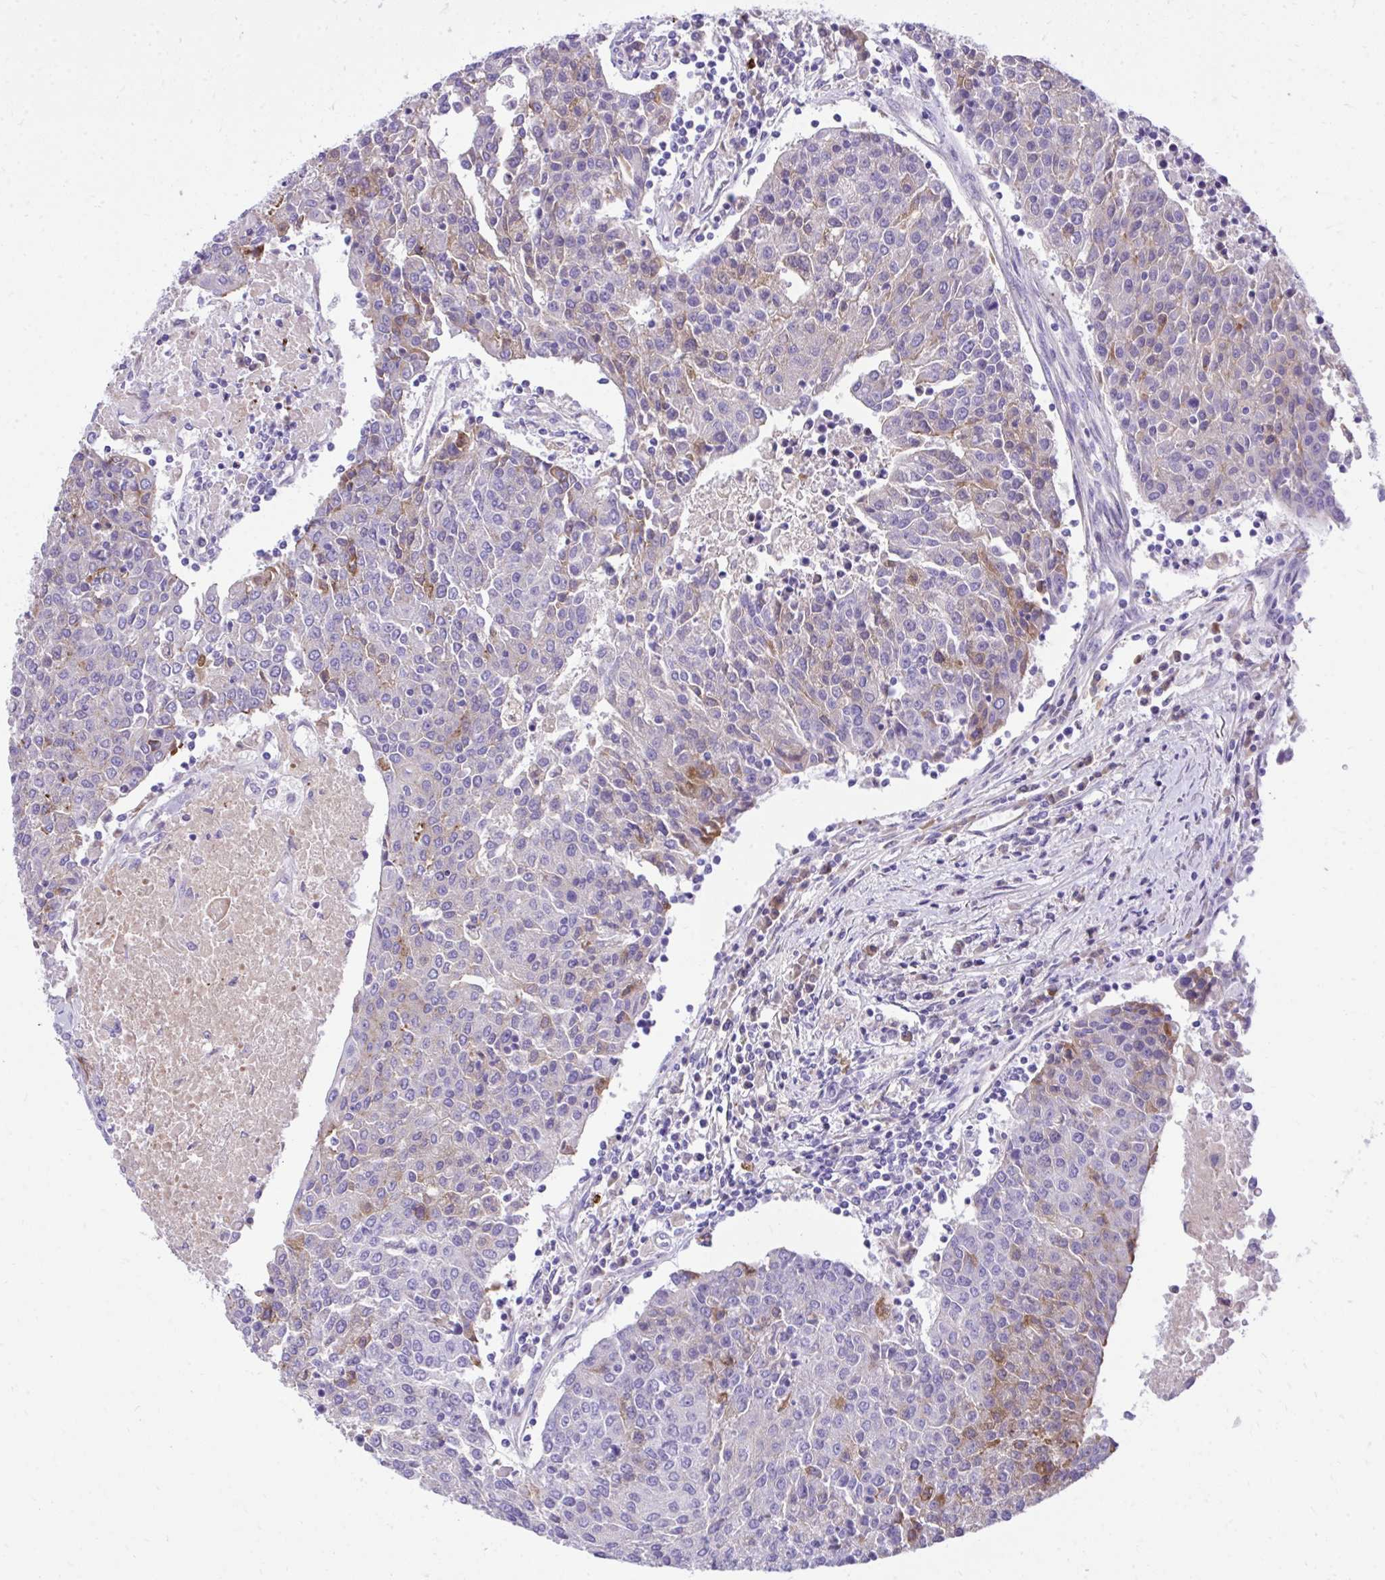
{"staining": {"intensity": "moderate", "quantity": "<25%", "location": "cytoplasmic/membranous"}, "tissue": "urothelial cancer", "cell_type": "Tumor cells", "image_type": "cancer", "snomed": [{"axis": "morphology", "description": "Urothelial carcinoma, High grade"}, {"axis": "topography", "description": "Urinary bladder"}], "caption": "A histopathology image of urothelial cancer stained for a protein demonstrates moderate cytoplasmic/membranous brown staining in tumor cells.", "gene": "HRG", "patient": {"sex": "female", "age": 85}}